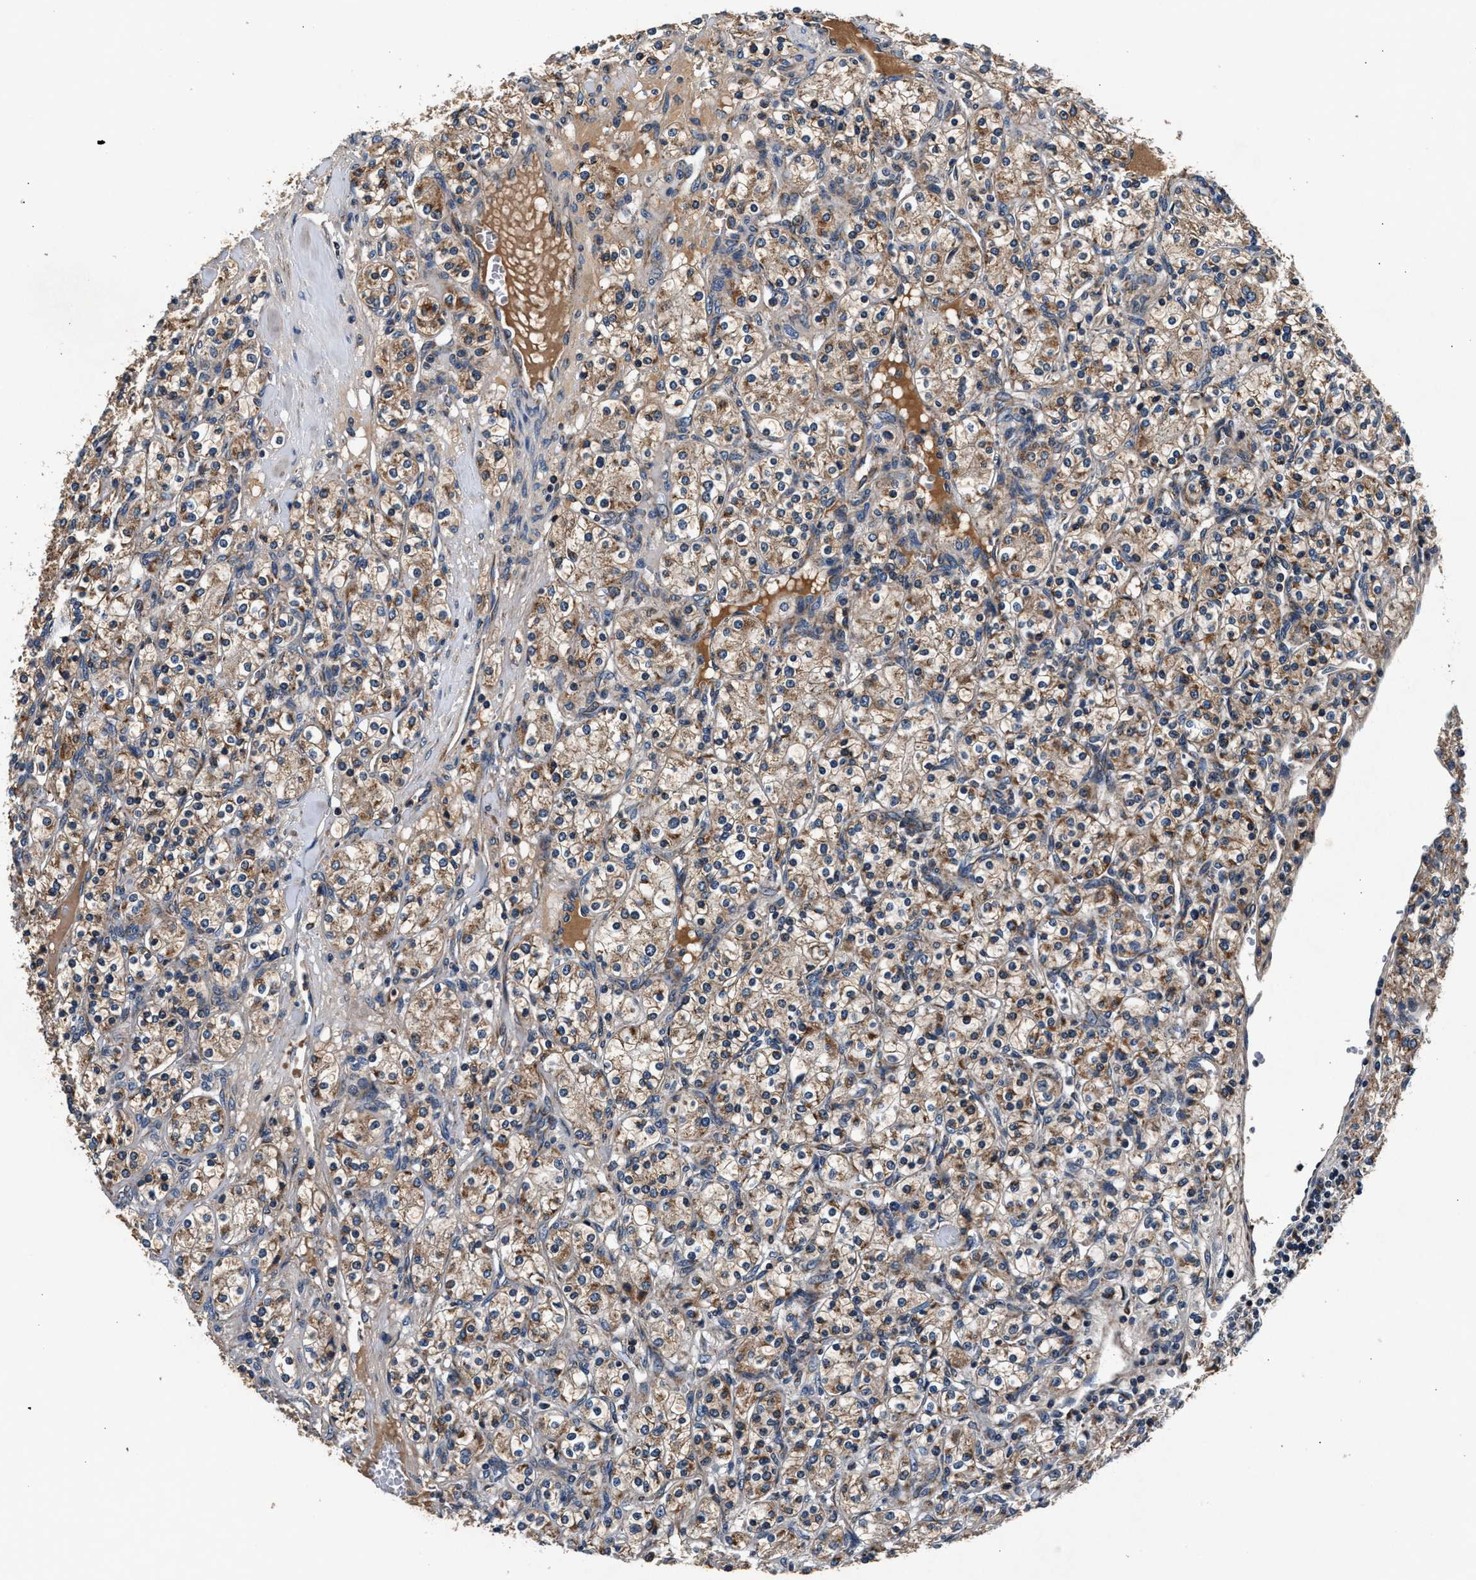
{"staining": {"intensity": "moderate", "quantity": ">75%", "location": "cytoplasmic/membranous"}, "tissue": "renal cancer", "cell_type": "Tumor cells", "image_type": "cancer", "snomed": [{"axis": "morphology", "description": "Adenocarcinoma, NOS"}, {"axis": "topography", "description": "Kidney"}], "caption": "Renal cancer (adenocarcinoma) tissue shows moderate cytoplasmic/membranous staining in about >75% of tumor cells, visualized by immunohistochemistry. The protein of interest is stained brown, and the nuclei are stained in blue (DAB IHC with brightfield microscopy, high magnification).", "gene": "IMMT", "patient": {"sex": "male", "age": 77}}